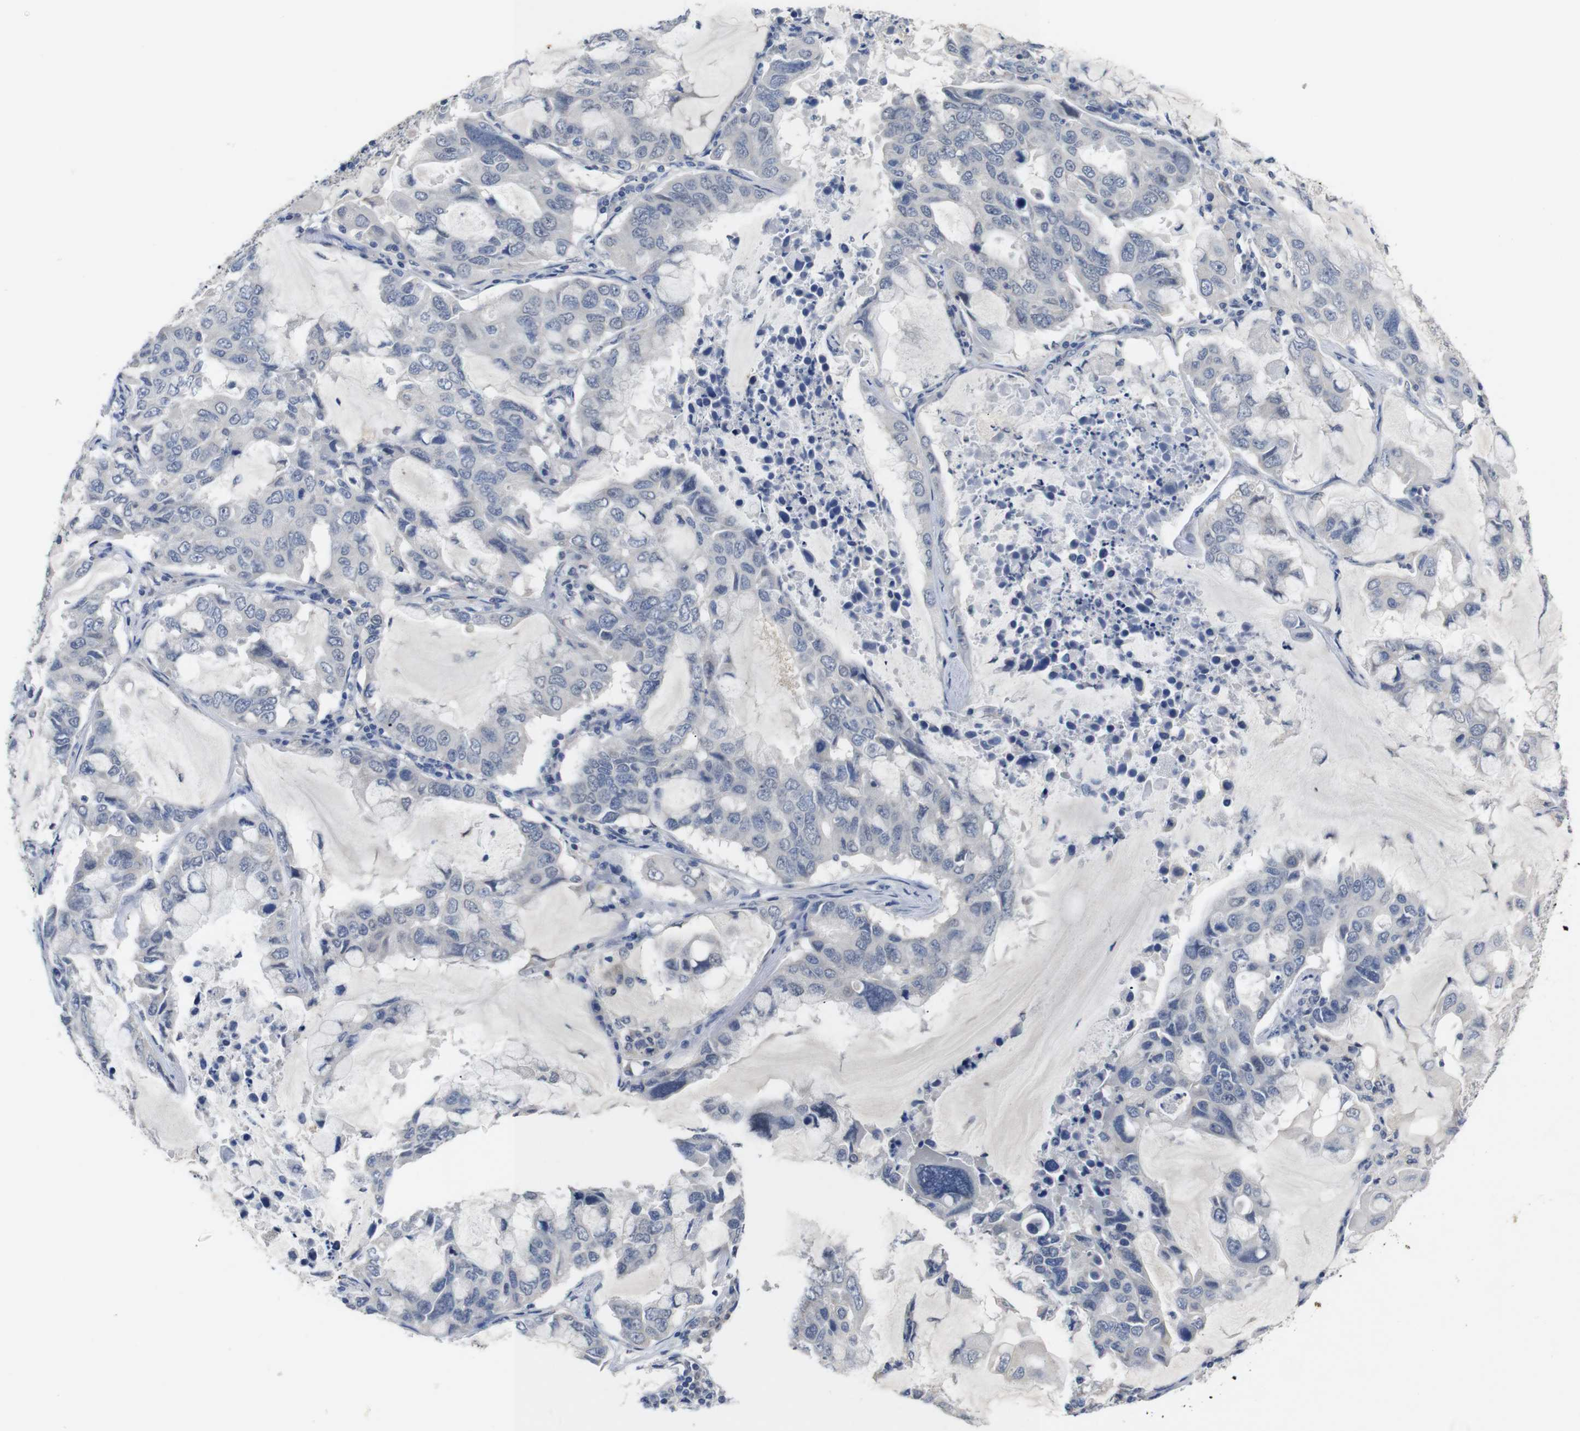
{"staining": {"intensity": "negative", "quantity": "none", "location": "none"}, "tissue": "lung cancer", "cell_type": "Tumor cells", "image_type": "cancer", "snomed": [{"axis": "morphology", "description": "Adenocarcinoma, NOS"}, {"axis": "topography", "description": "Lung"}], "caption": "Lung adenocarcinoma was stained to show a protein in brown. There is no significant expression in tumor cells.", "gene": "HNF1A", "patient": {"sex": "male", "age": 64}}